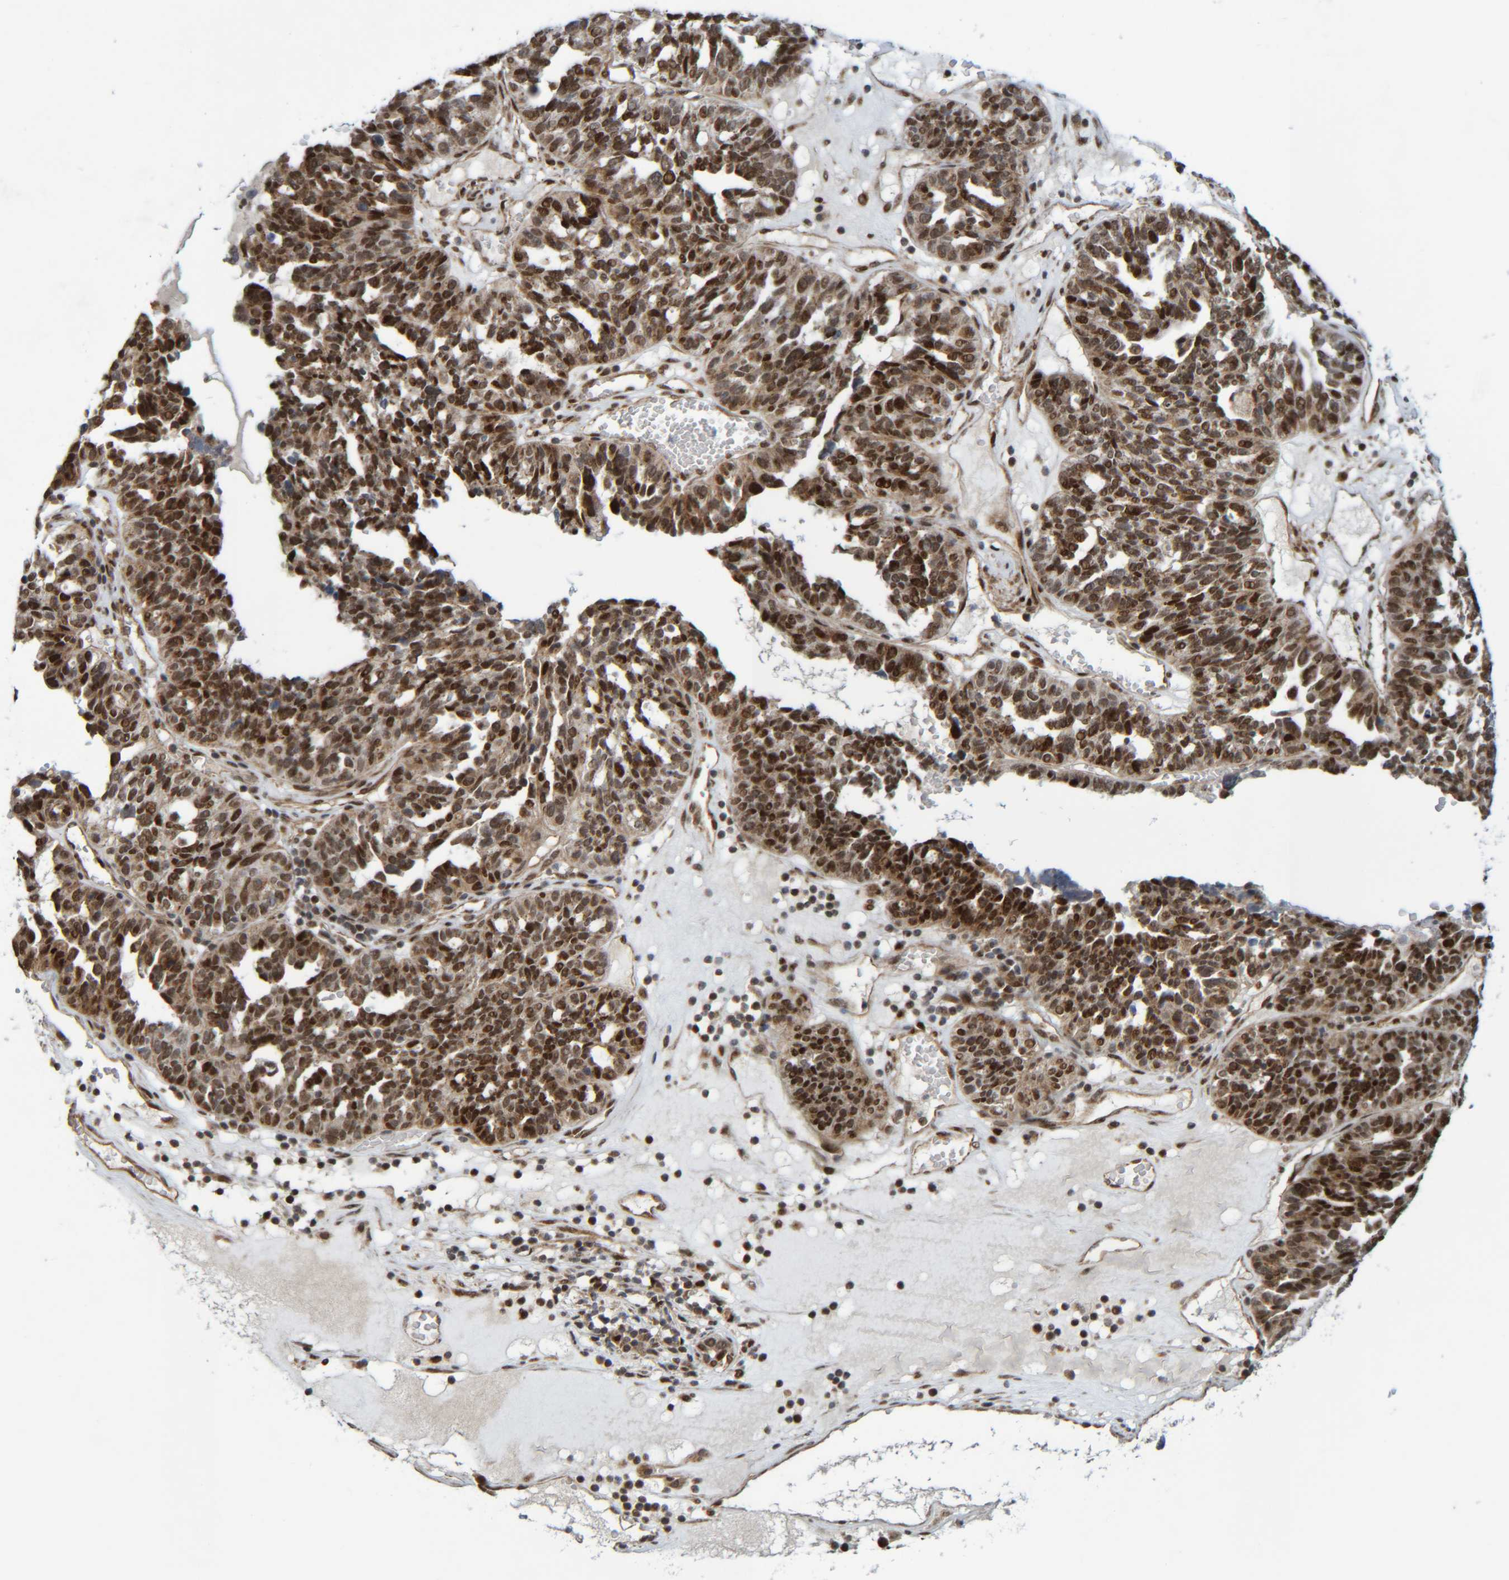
{"staining": {"intensity": "strong", "quantity": ">75%", "location": "cytoplasmic/membranous,nuclear"}, "tissue": "ovarian cancer", "cell_type": "Tumor cells", "image_type": "cancer", "snomed": [{"axis": "morphology", "description": "Cystadenocarcinoma, serous, NOS"}, {"axis": "topography", "description": "Ovary"}], "caption": "Serous cystadenocarcinoma (ovarian) tissue exhibits strong cytoplasmic/membranous and nuclear positivity in about >75% of tumor cells, visualized by immunohistochemistry. (DAB (3,3'-diaminobenzidine) IHC with brightfield microscopy, high magnification).", "gene": "CCDC57", "patient": {"sex": "female", "age": 59}}